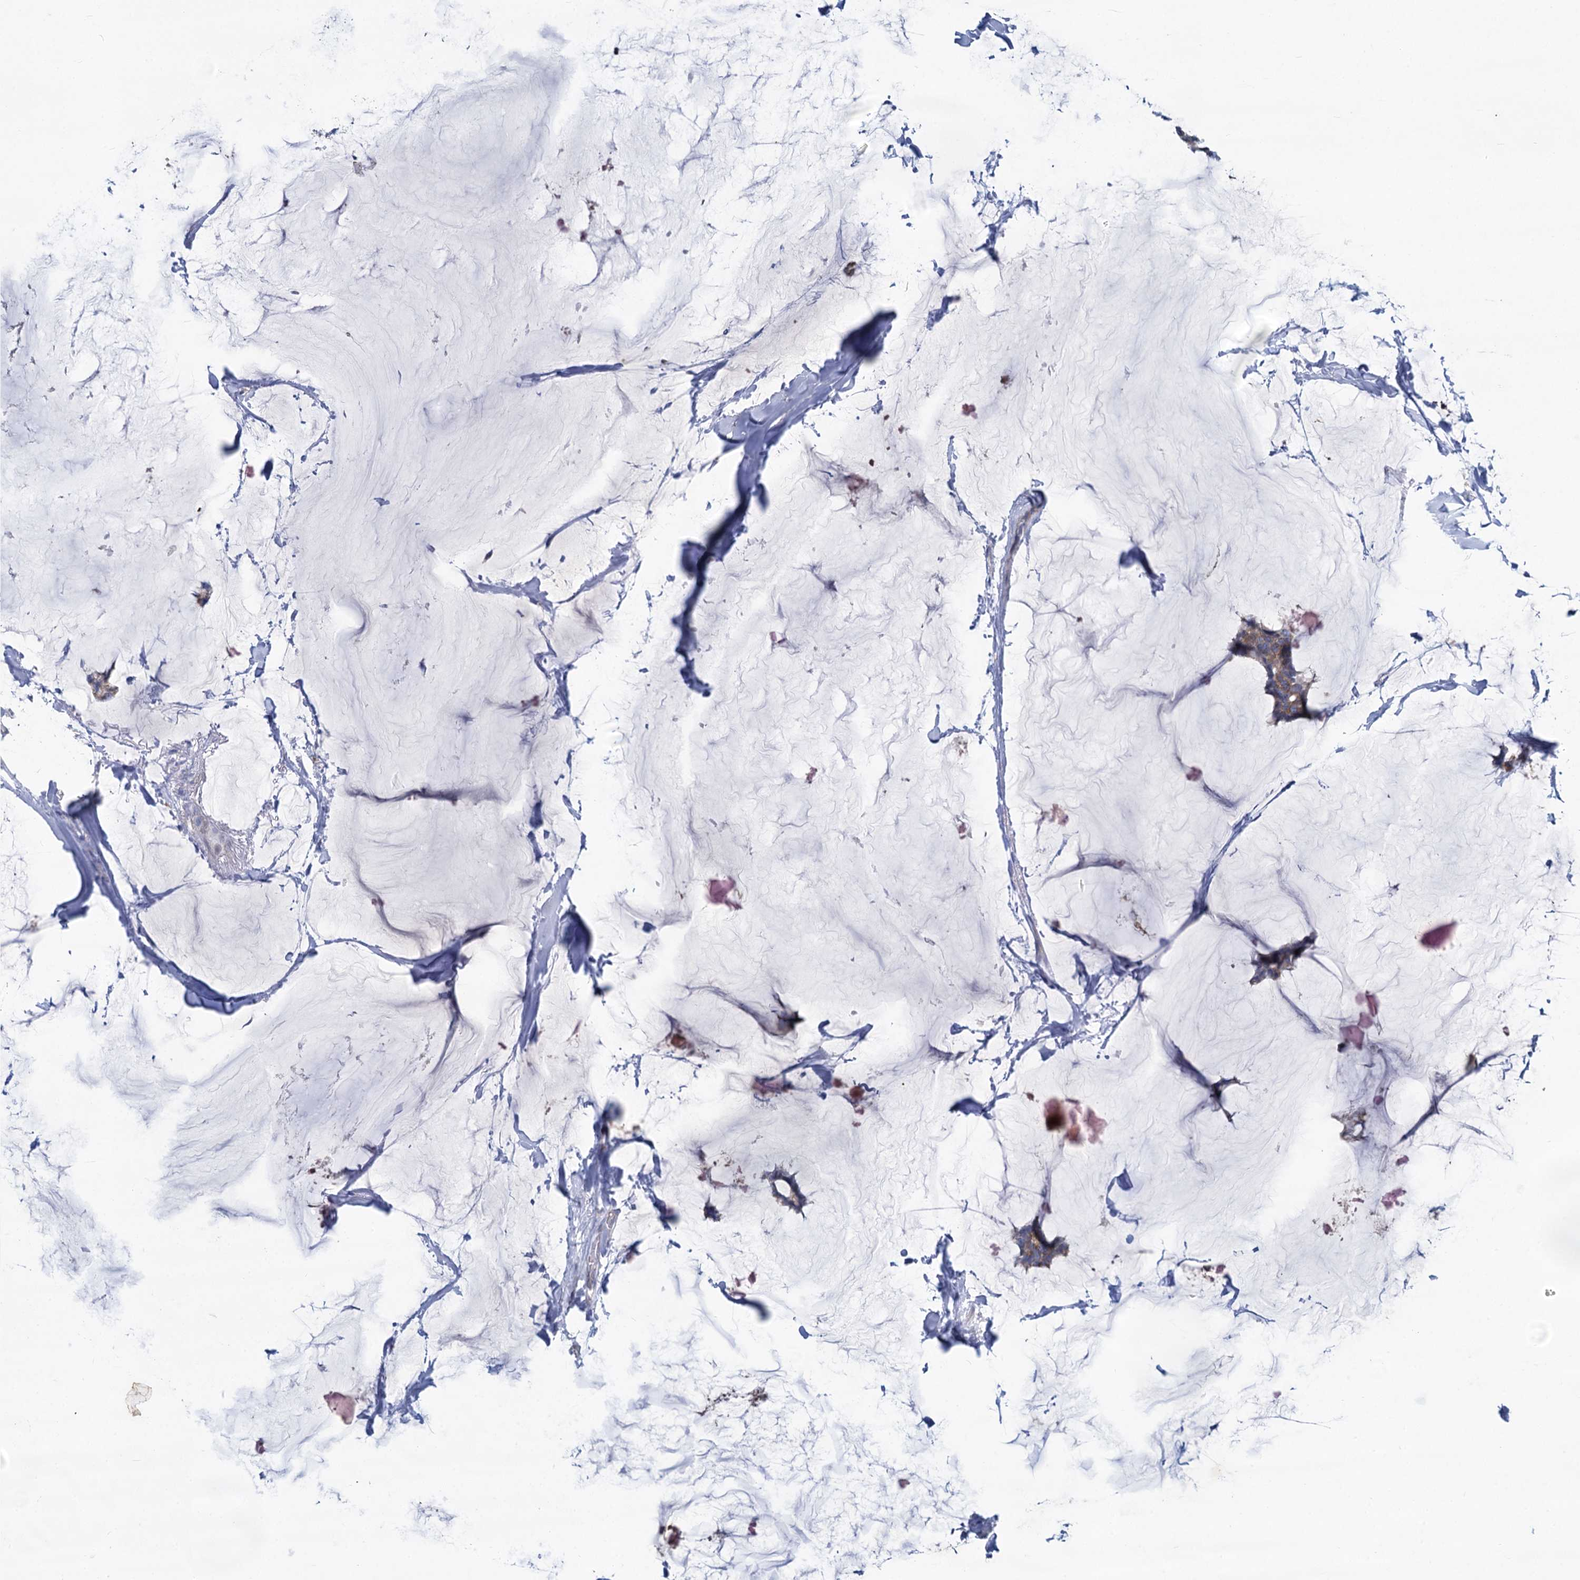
{"staining": {"intensity": "weak", "quantity": "<25%", "location": "cytoplasmic/membranous"}, "tissue": "breast cancer", "cell_type": "Tumor cells", "image_type": "cancer", "snomed": [{"axis": "morphology", "description": "Duct carcinoma"}, {"axis": "topography", "description": "Breast"}], "caption": "Immunohistochemistry micrograph of breast cancer stained for a protein (brown), which exhibits no staining in tumor cells. (IHC, brightfield microscopy, high magnification).", "gene": "PRSS35", "patient": {"sex": "female", "age": 93}}